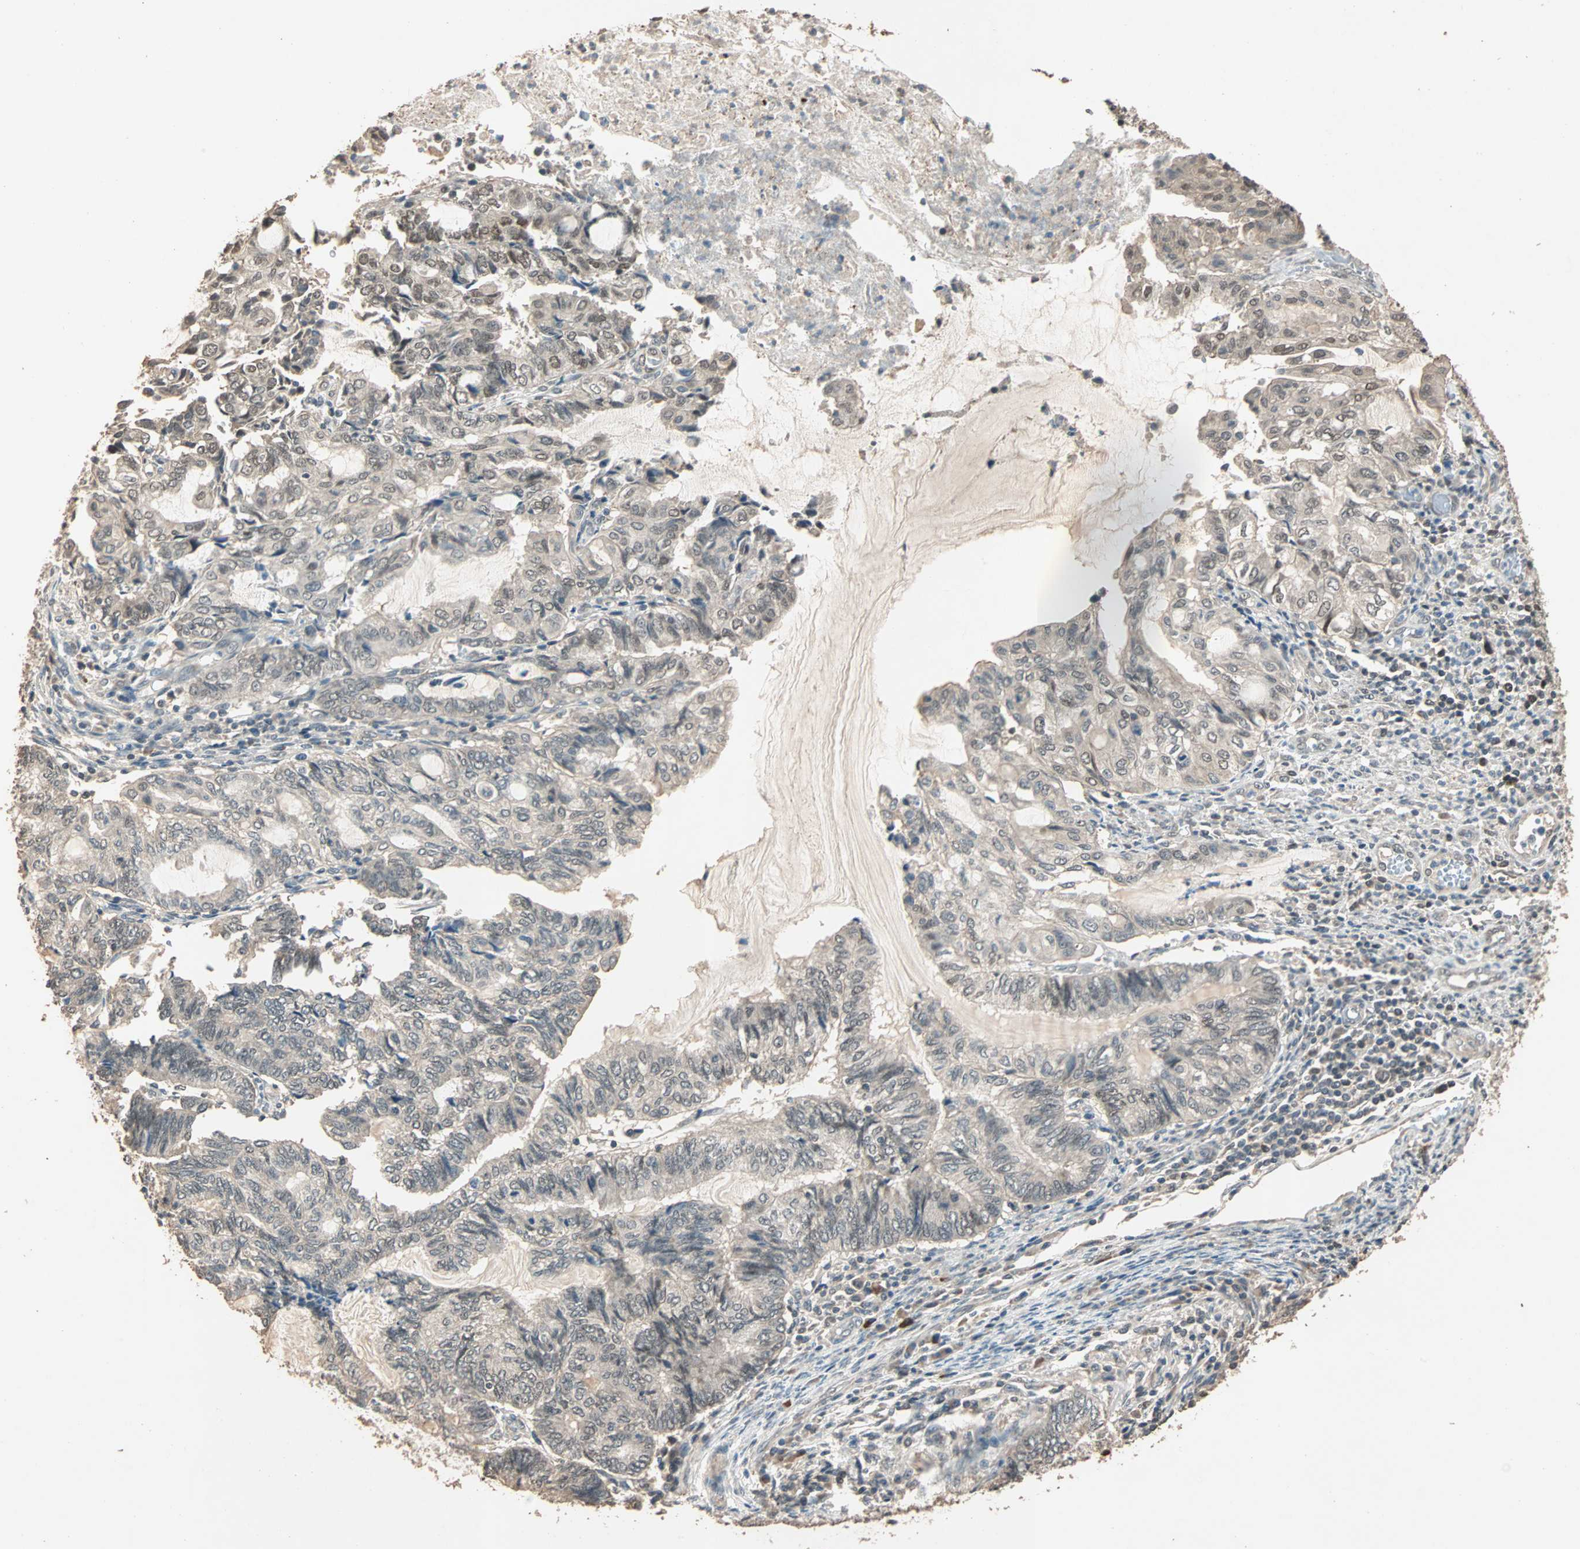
{"staining": {"intensity": "weak", "quantity": ">75%", "location": "cytoplasmic/membranous,nuclear"}, "tissue": "endometrial cancer", "cell_type": "Tumor cells", "image_type": "cancer", "snomed": [{"axis": "morphology", "description": "Adenocarcinoma, NOS"}, {"axis": "topography", "description": "Uterus"}, {"axis": "topography", "description": "Endometrium"}], "caption": "Protein staining of endometrial adenocarcinoma tissue exhibits weak cytoplasmic/membranous and nuclear expression in about >75% of tumor cells.", "gene": "ZBTB33", "patient": {"sex": "female", "age": 70}}